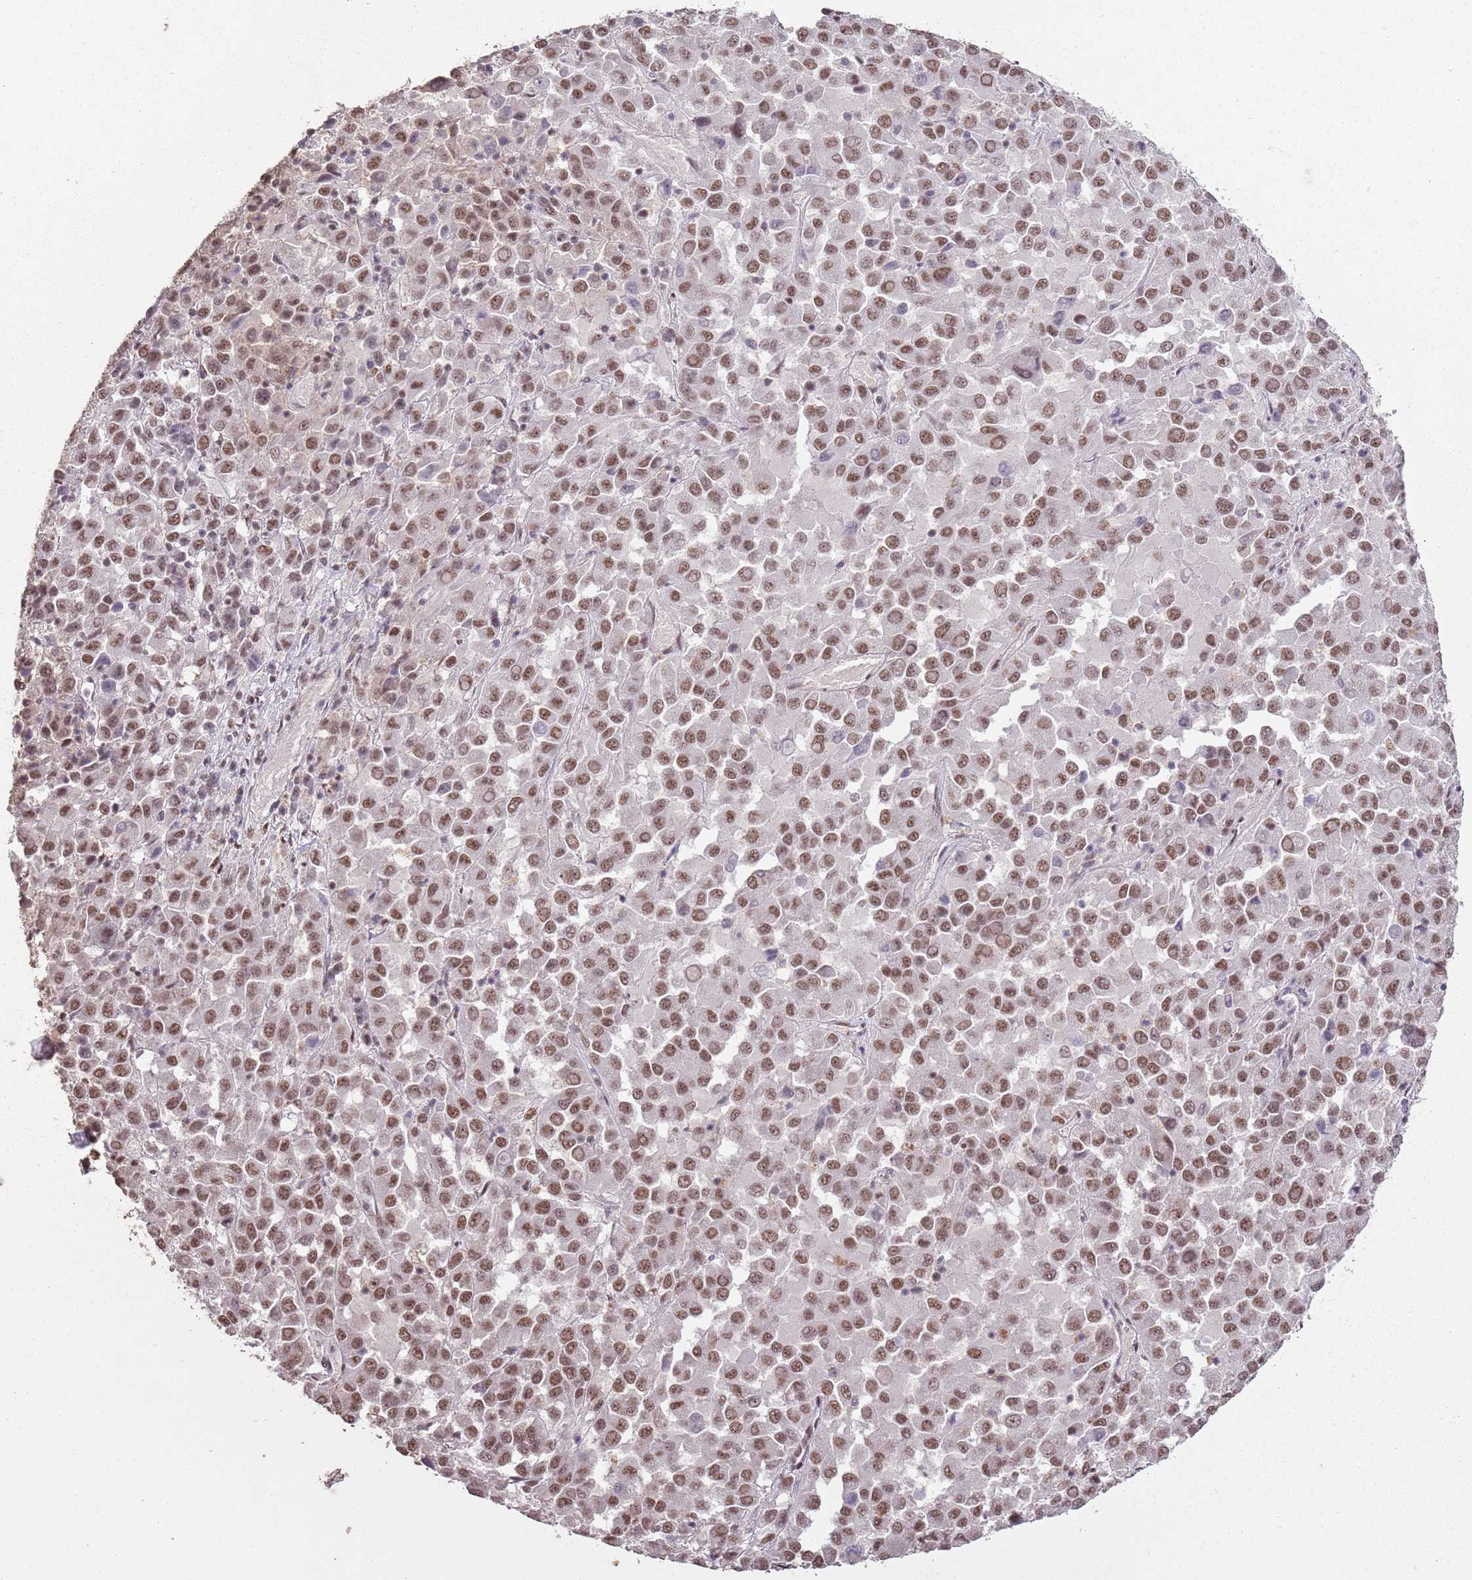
{"staining": {"intensity": "moderate", "quantity": ">75%", "location": "nuclear"}, "tissue": "melanoma", "cell_type": "Tumor cells", "image_type": "cancer", "snomed": [{"axis": "morphology", "description": "Malignant melanoma, Metastatic site"}, {"axis": "topography", "description": "Lung"}], "caption": "High-power microscopy captured an immunohistochemistry (IHC) micrograph of malignant melanoma (metastatic site), revealing moderate nuclear staining in about >75% of tumor cells. The staining is performed using DAB (3,3'-diaminobenzidine) brown chromogen to label protein expression. The nuclei are counter-stained blue using hematoxylin.", "gene": "ARL14EP", "patient": {"sex": "male", "age": 64}}